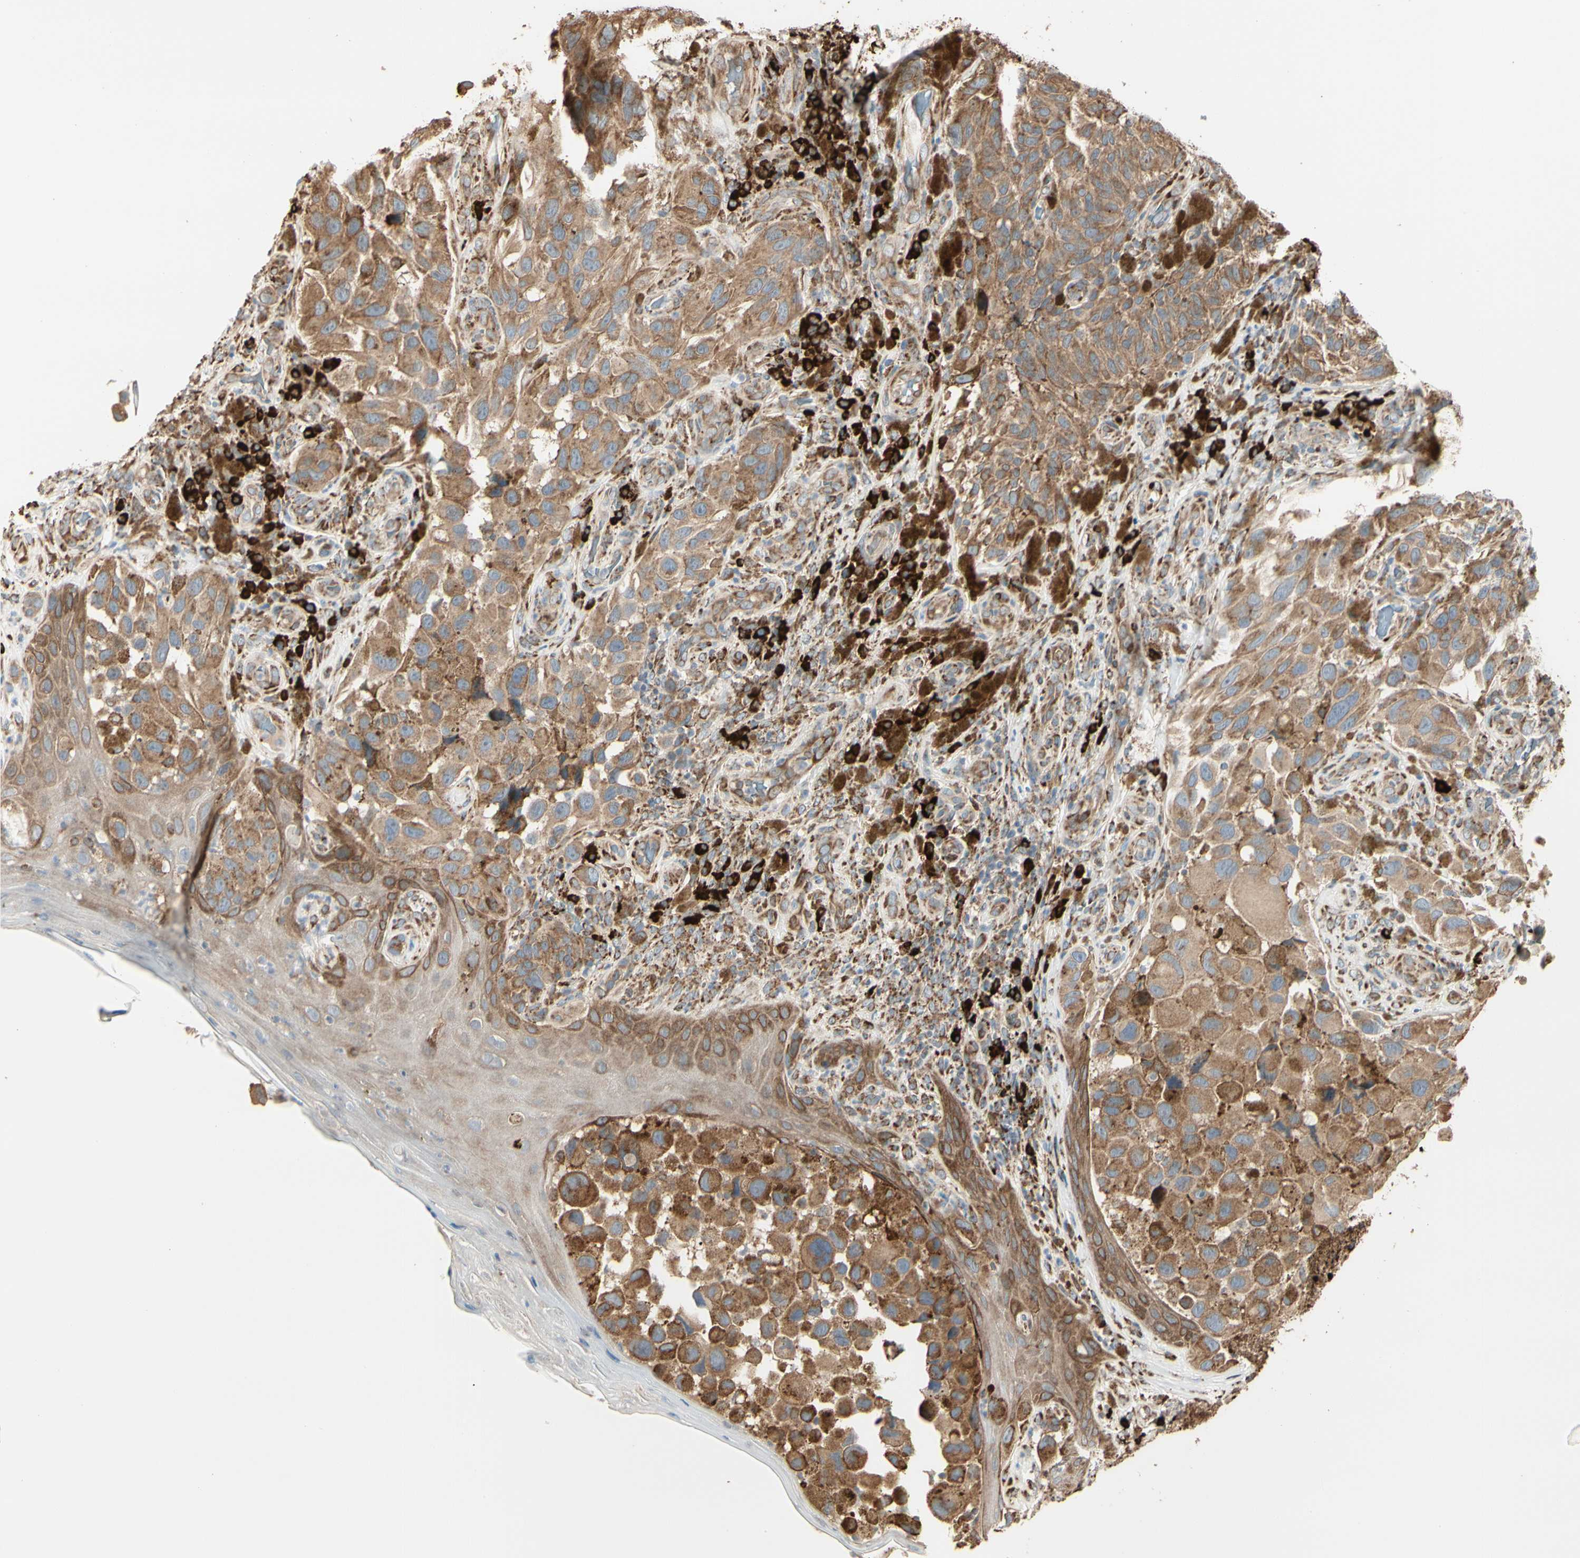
{"staining": {"intensity": "moderate", "quantity": ">75%", "location": "cytoplasmic/membranous"}, "tissue": "melanoma", "cell_type": "Tumor cells", "image_type": "cancer", "snomed": [{"axis": "morphology", "description": "Malignant melanoma, NOS"}, {"axis": "topography", "description": "Skin"}], "caption": "Immunohistochemical staining of human melanoma shows medium levels of moderate cytoplasmic/membranous expression in about >75% of tumor cells. The protein of interest is shown in brown color, while the nuclei are stained blue.", "gene": "HSP90B1", "patient": {"sex": "female", "age": 73}}